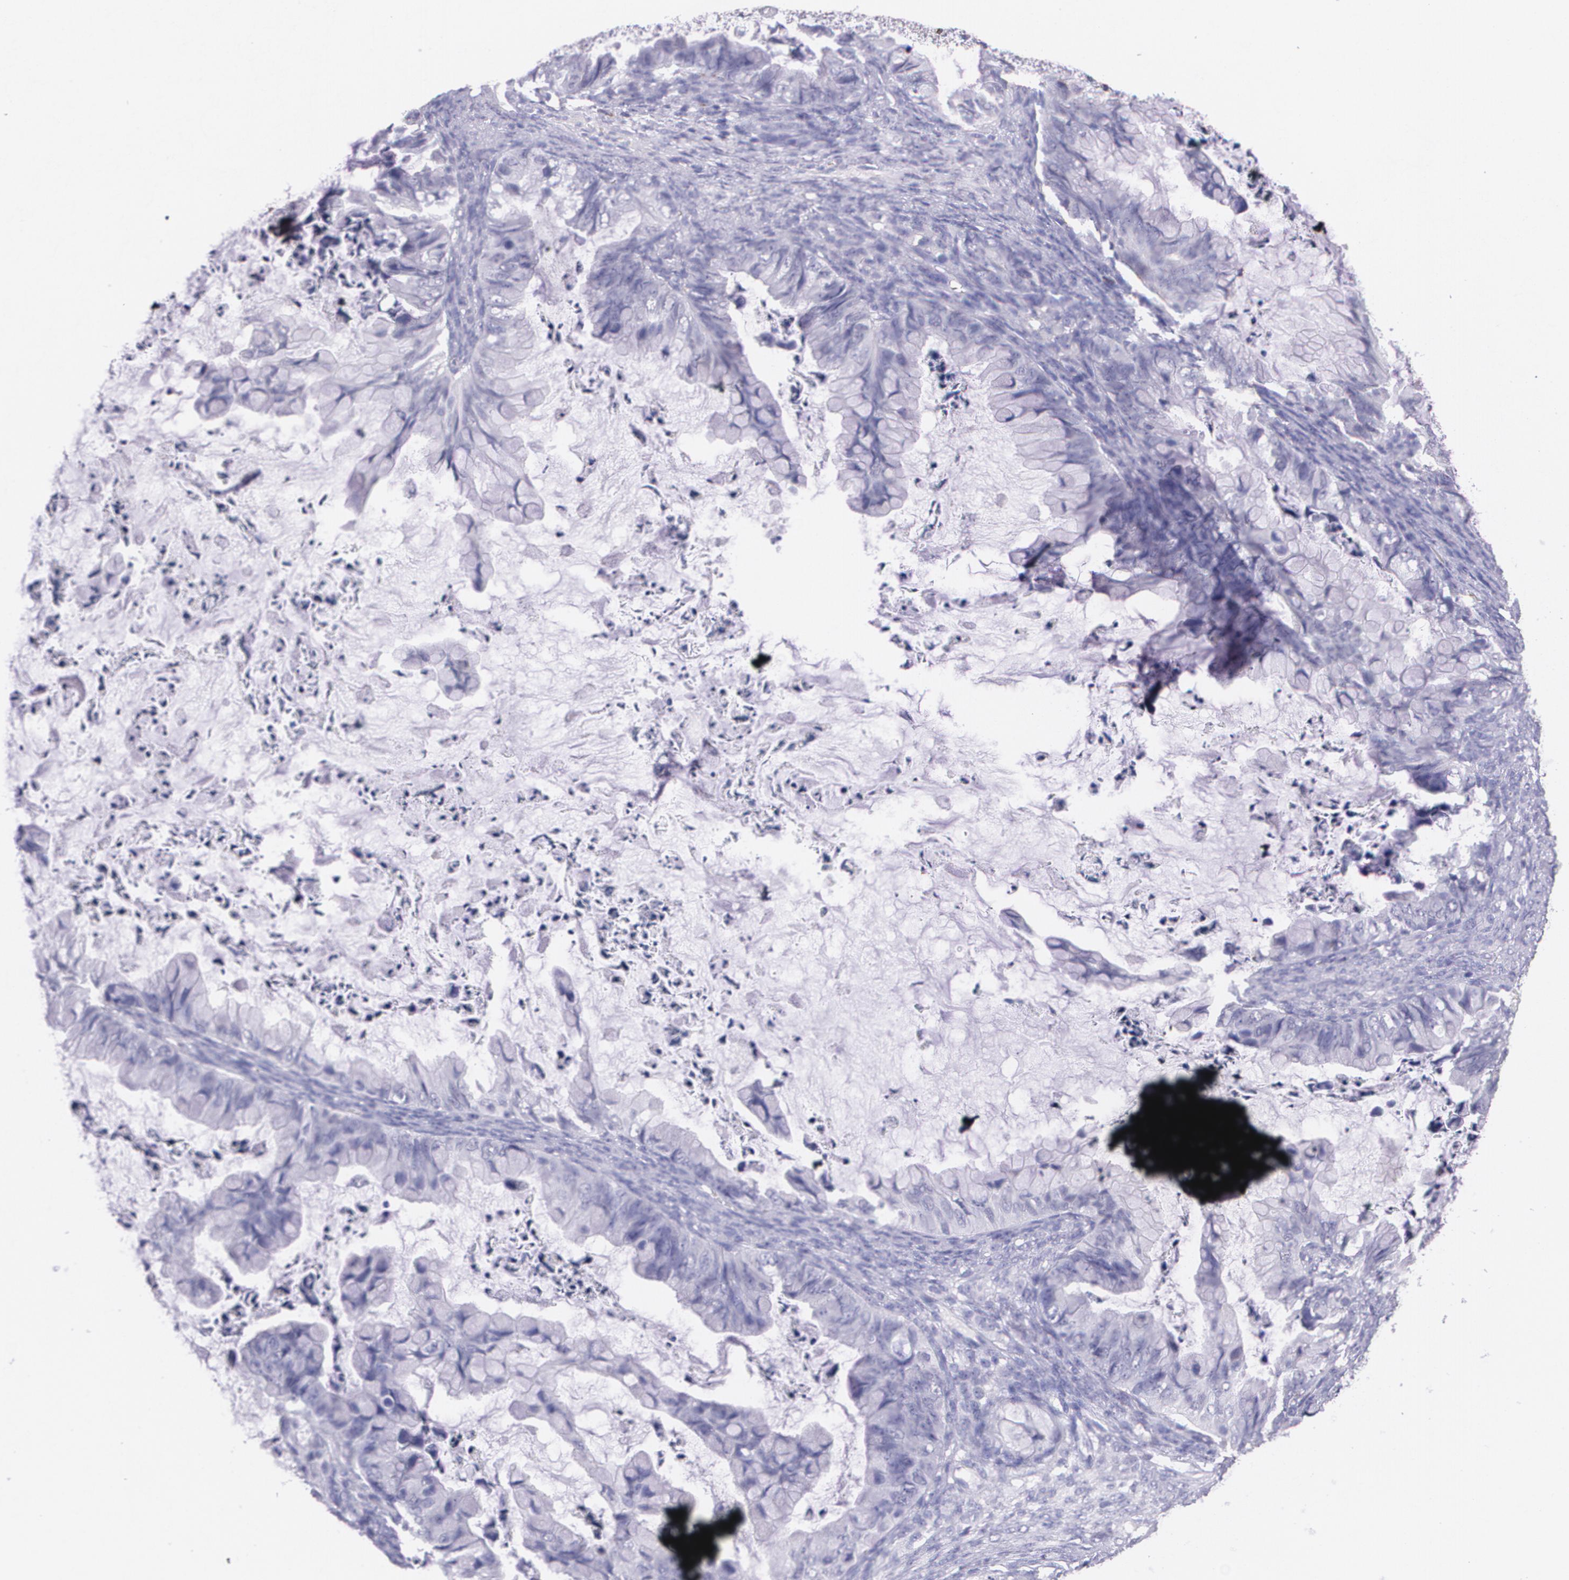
{"staining": {"intensity": "negative", "quantity": "none", "location": "none"}, "tissue": "ovarian cancer", "cell_type": "Tumor cells", "image_type": "cancer", "snomed": [{"axis": "morphology", "description": "Cystadenocarcinoma, mucinous, NOS"}, {"axis": "topography", "description": "Ovary"}], "caption": "An image of ovarian cancer (mucinous cystadenocarcinoma) stained for a protein exhibits no brown staining in tumor cells.", "gene": "RTN1", "patient": {"sex": "female", "age": 36}}